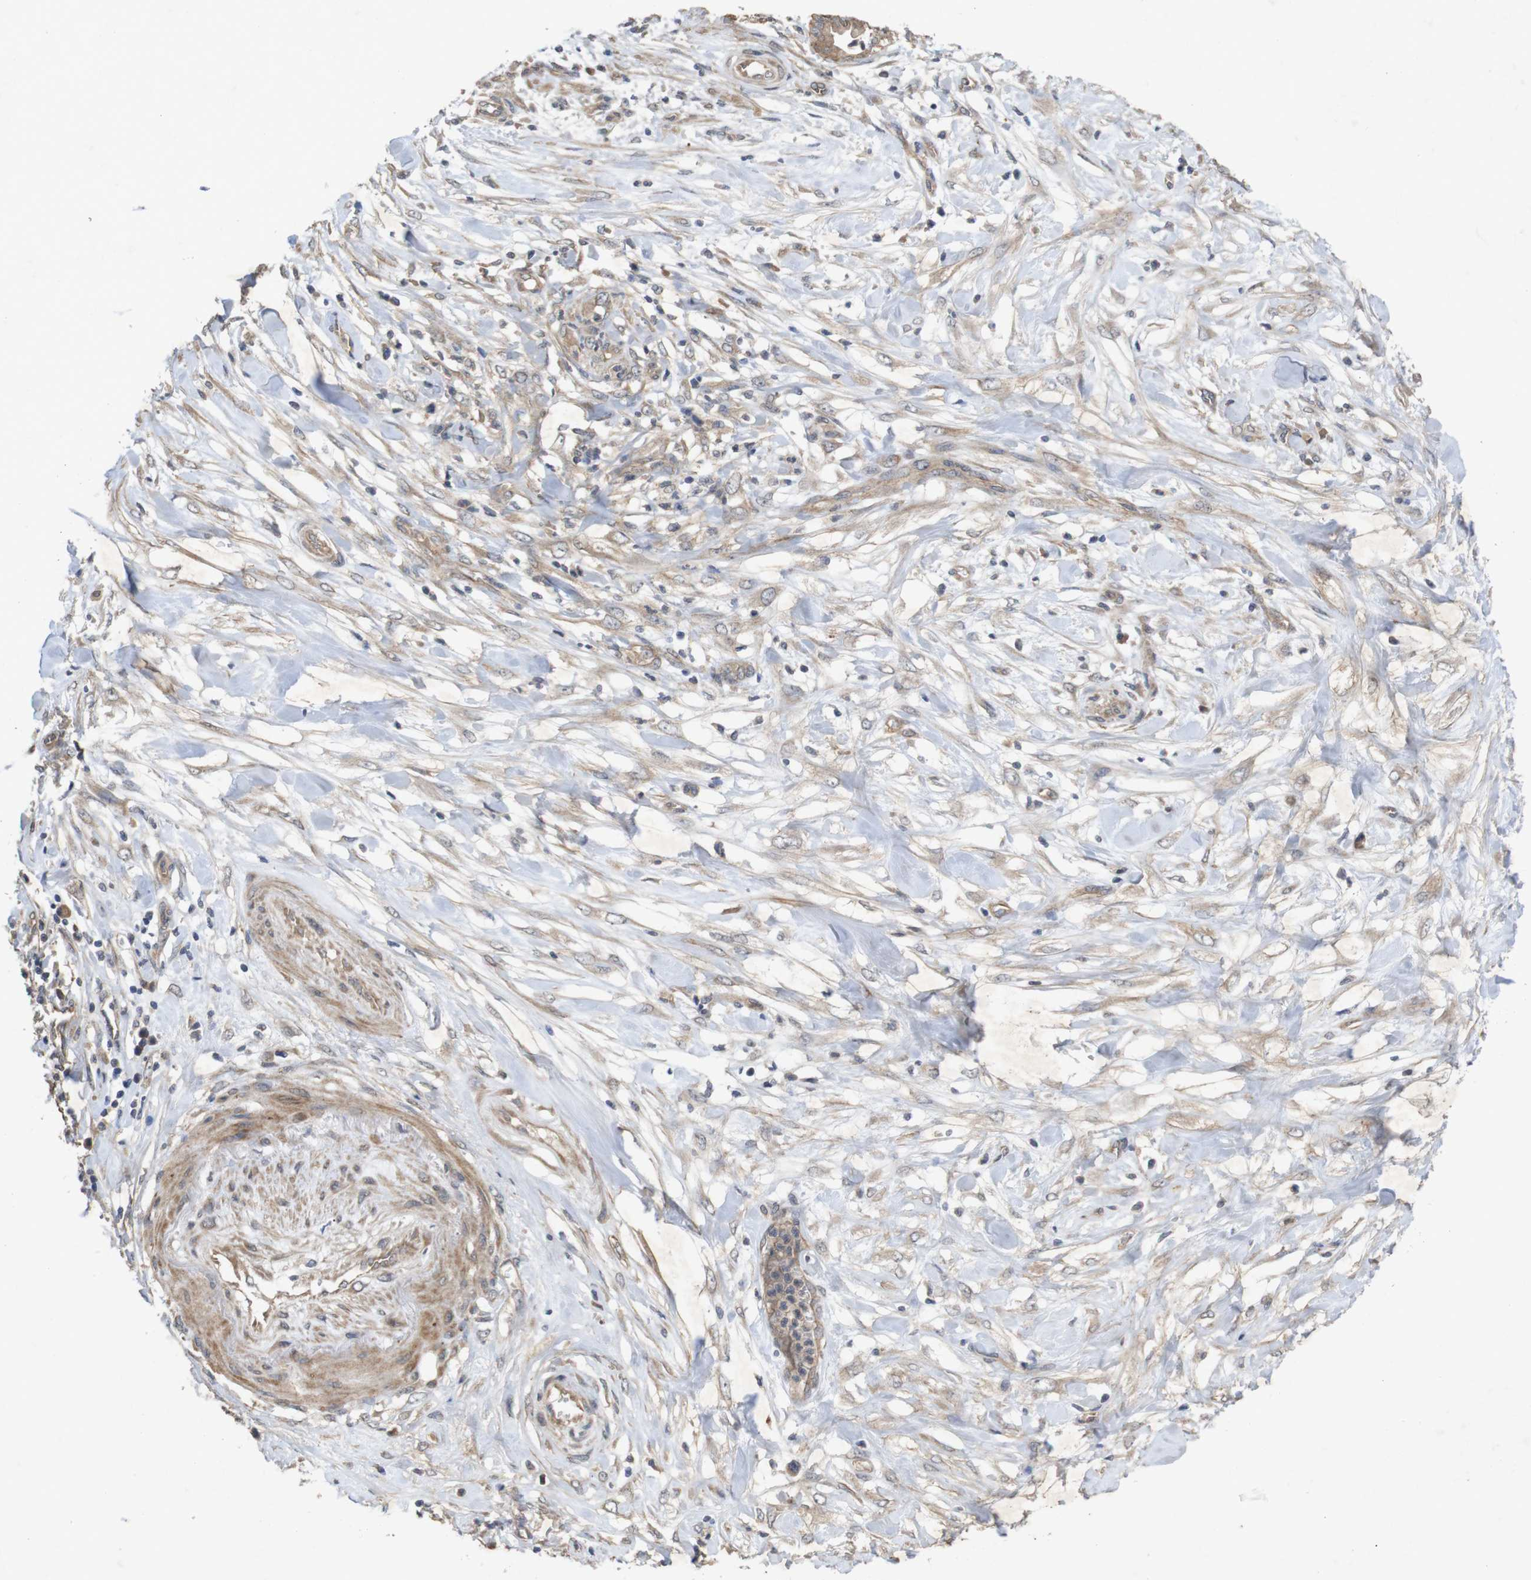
{"staining": {"intensity": "moderate", "quantity": ">75%", "location": "cytoplasmic/membranous"}, "tissue": "pancreatic cancer", "cell_type": "Tumor cells", "image_type": "cancer", "snomed": [{"axis": "morphology", "description": "Adenocarcinoma, NOS"}, {"axis": "topography", "description": "Pancreas"}], "caption": "An image of human pancreatic cancer stained for a protein shows moderate cytoplasmic/membranous brown staining in tumor cells.", "gene": "KCNS3", "patient": {"sex": "female", "age": 75}}